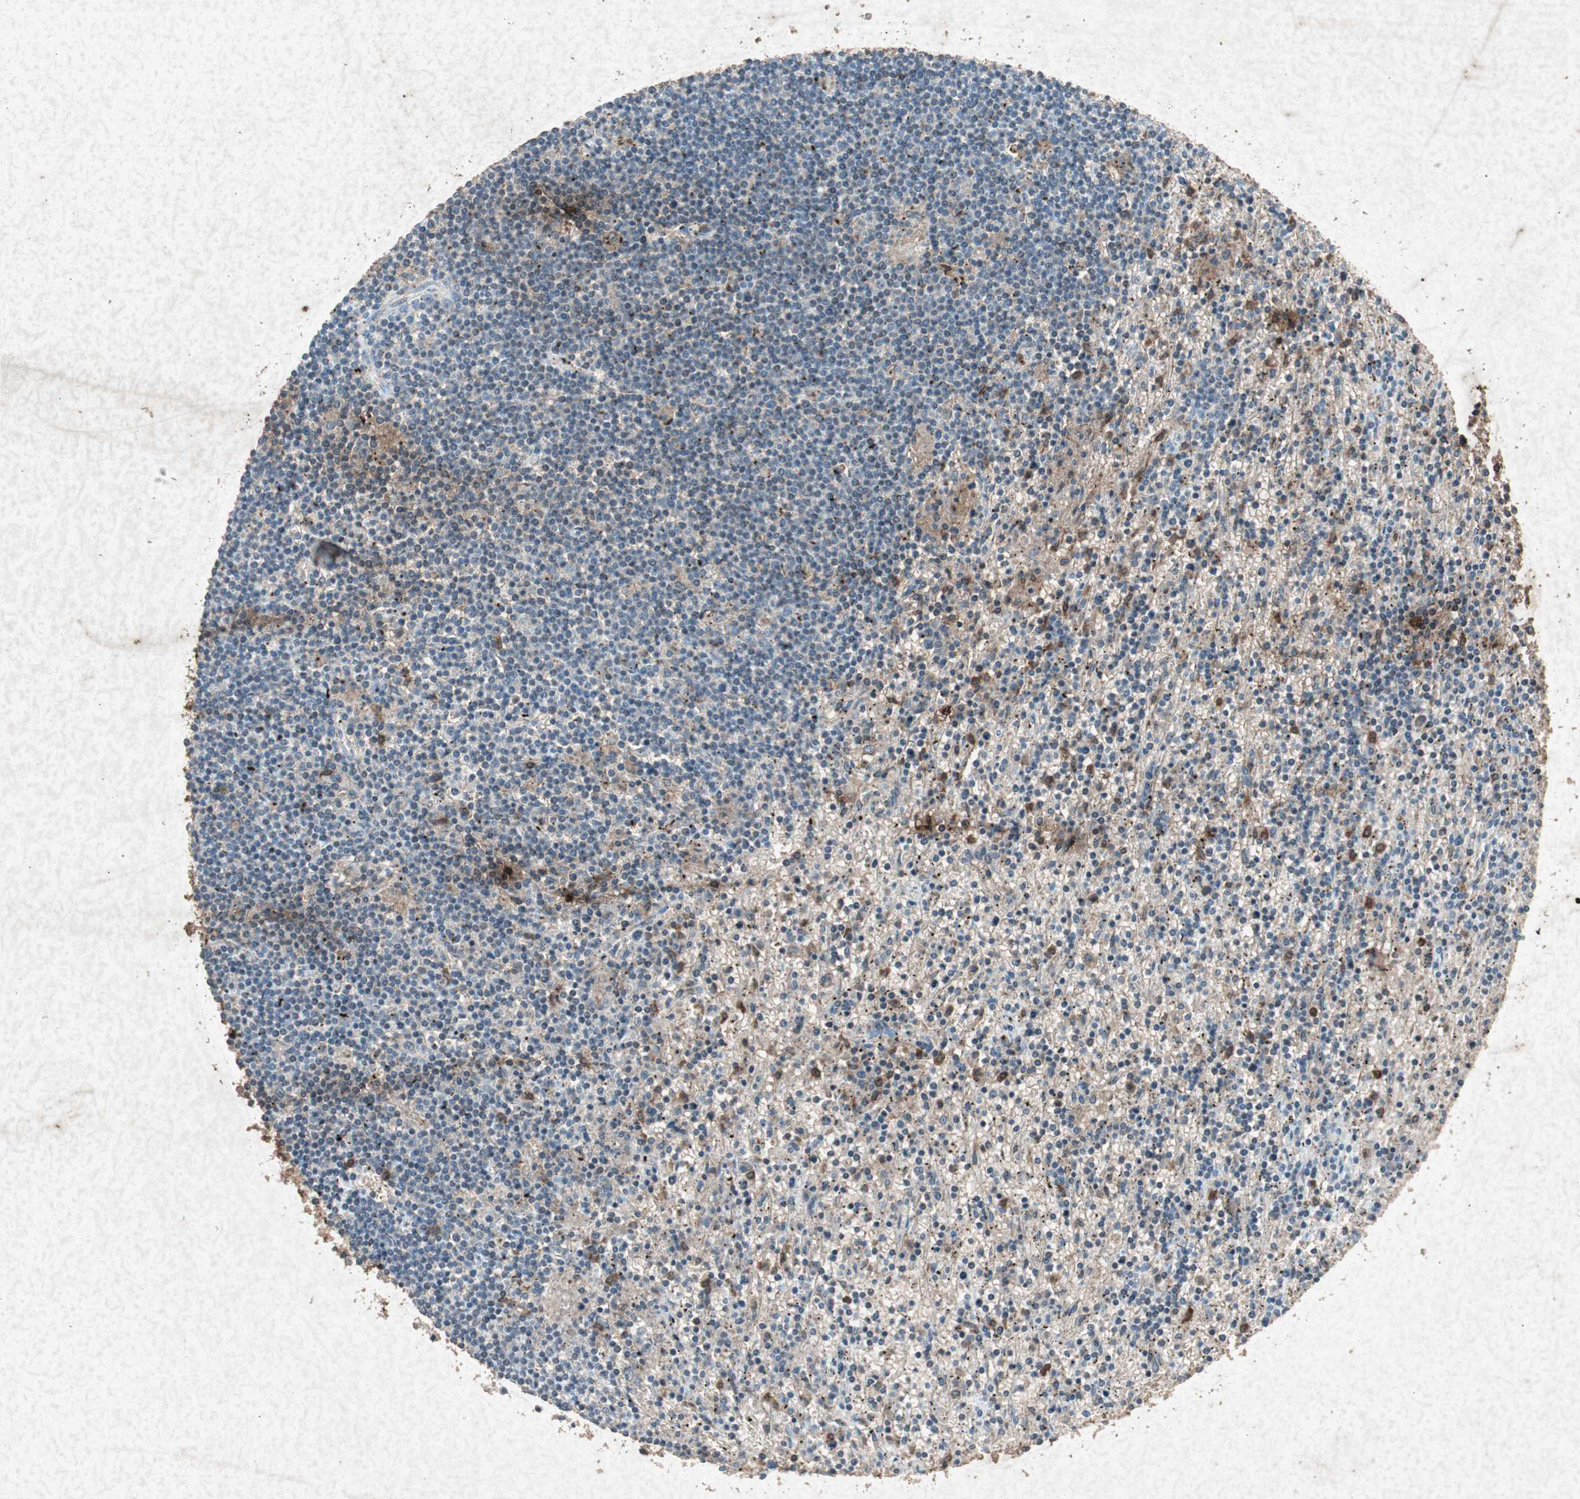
{"staining": {"intensity": "negative", "quantity": "none", "location": "none"}, "tissue": "lymphoma", "cell_type": "Tumor cells", "image_type": "cancer", "snomed": [{"axis": "morphology", "description": "Malignant lymphoma, non-Hodgkin's type, Low grade"}, {"axis": "topography", "description": "Spleen"}], "caption": "Tumor cells show no significant expression in lymphoma. Brightfield microscopy of IHC stained with DAB (3,3'-diaminobenzidine) (brown) and hematoxylin (blue), captured at high magnification.", "gene": "TYROBP", "patient": {"sex": "male", "age": 76}}